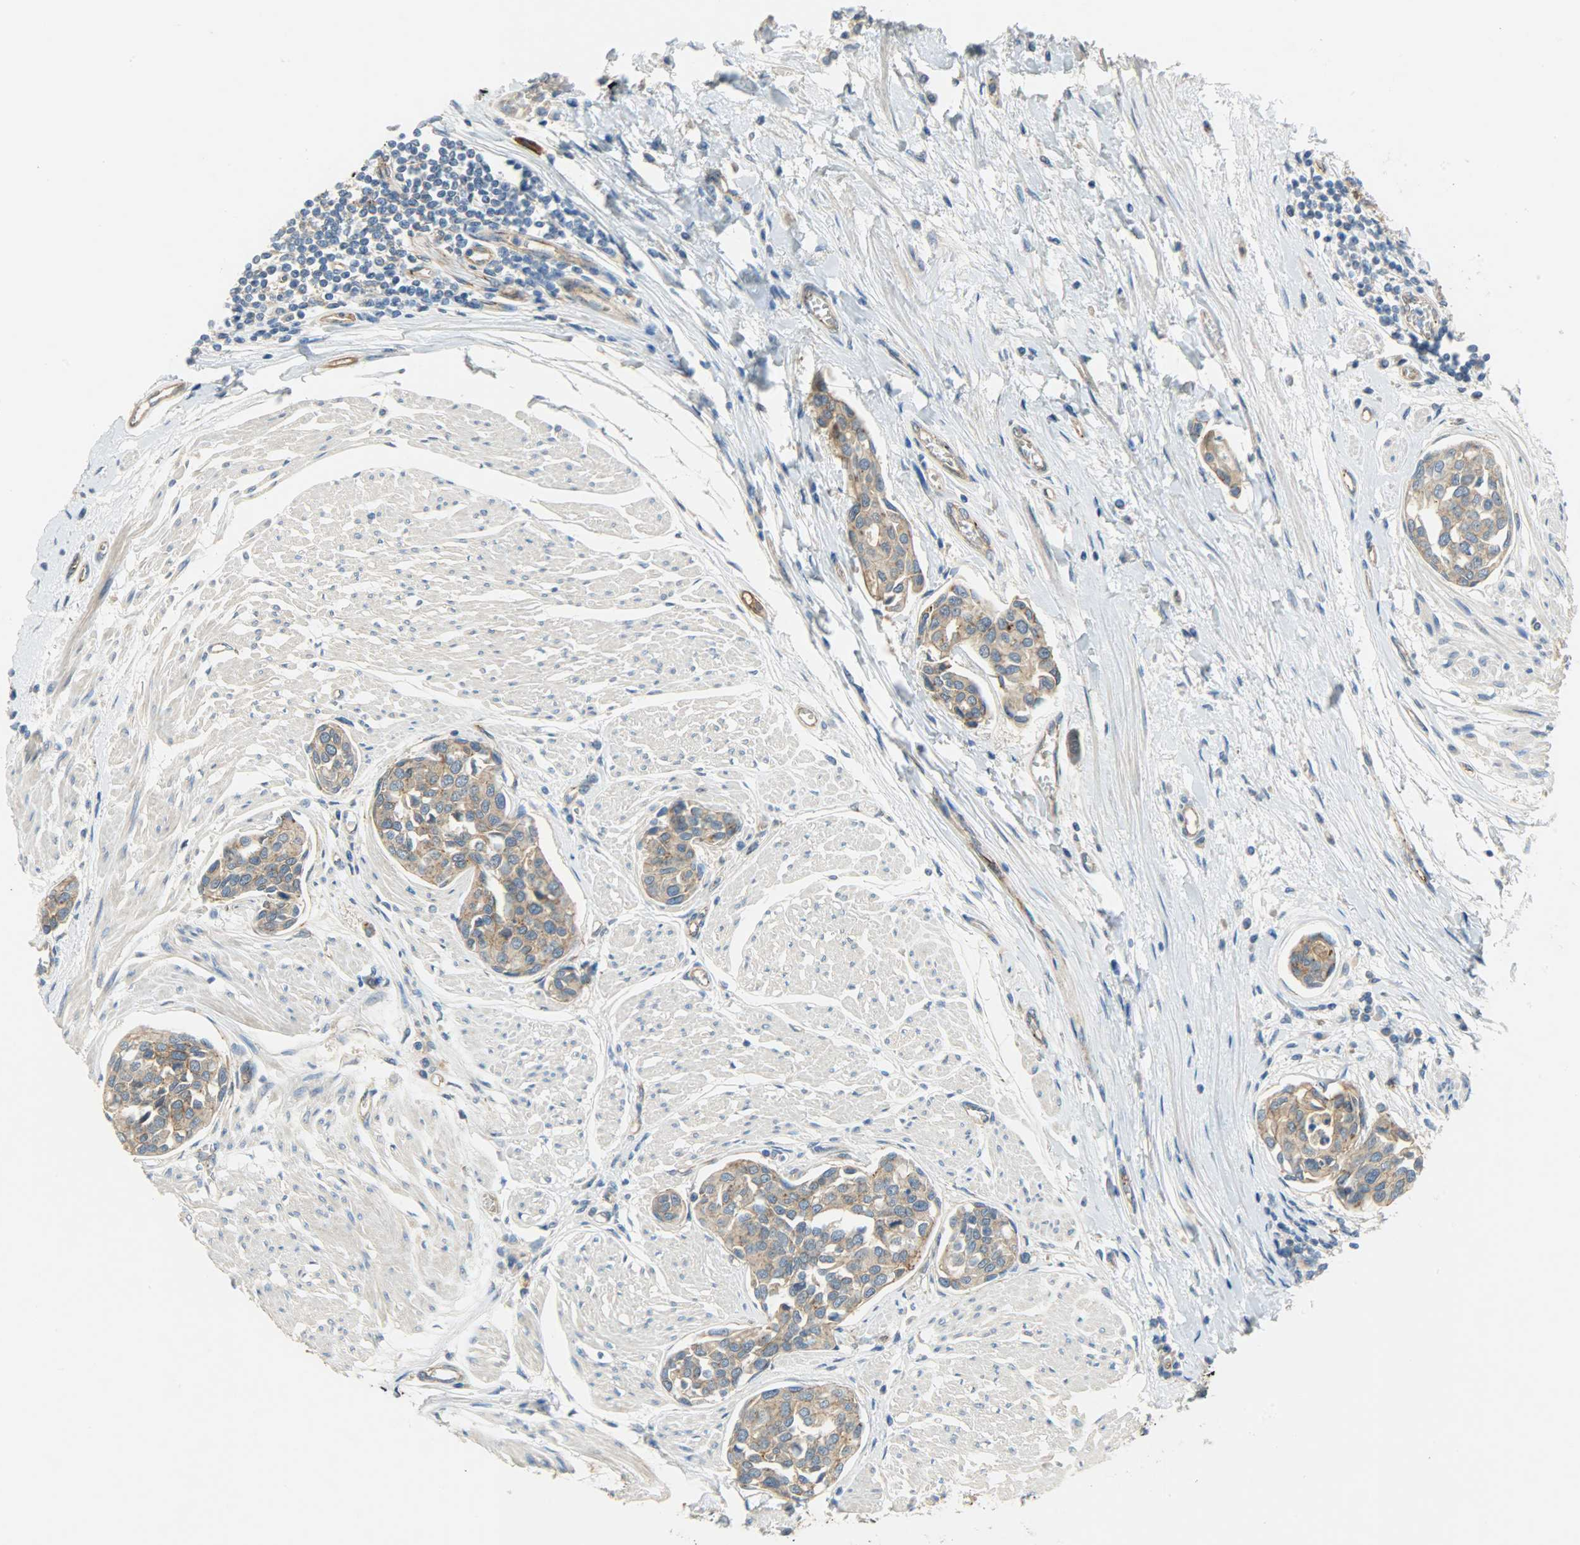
{"staining": {"intensity": "moderate", "quantity": ">75%", "location": "cytoplasmic/membranous"}, "tissue": "urothelial cancer", "cell_type": "Tumor cells", "image_type": "cancer", "snomed": [{"axis": "morphology", "description": "Urothelial carcinoma, High grade"}, {"axis": "topography", "description": "Urinary bladder"}], "caption": "This photomicrograph demonstrates urothelial carcinoma (high-grade) stained with immunohistochemistry (IHC) to label a protein in brown. The cytoplasmic/membranous of tumor cells show moderate positivity for the protein. Nuclei are counter-stained blue.", "gene": "KIAA1217", "patient": {"sex": "male", "age": 78}}